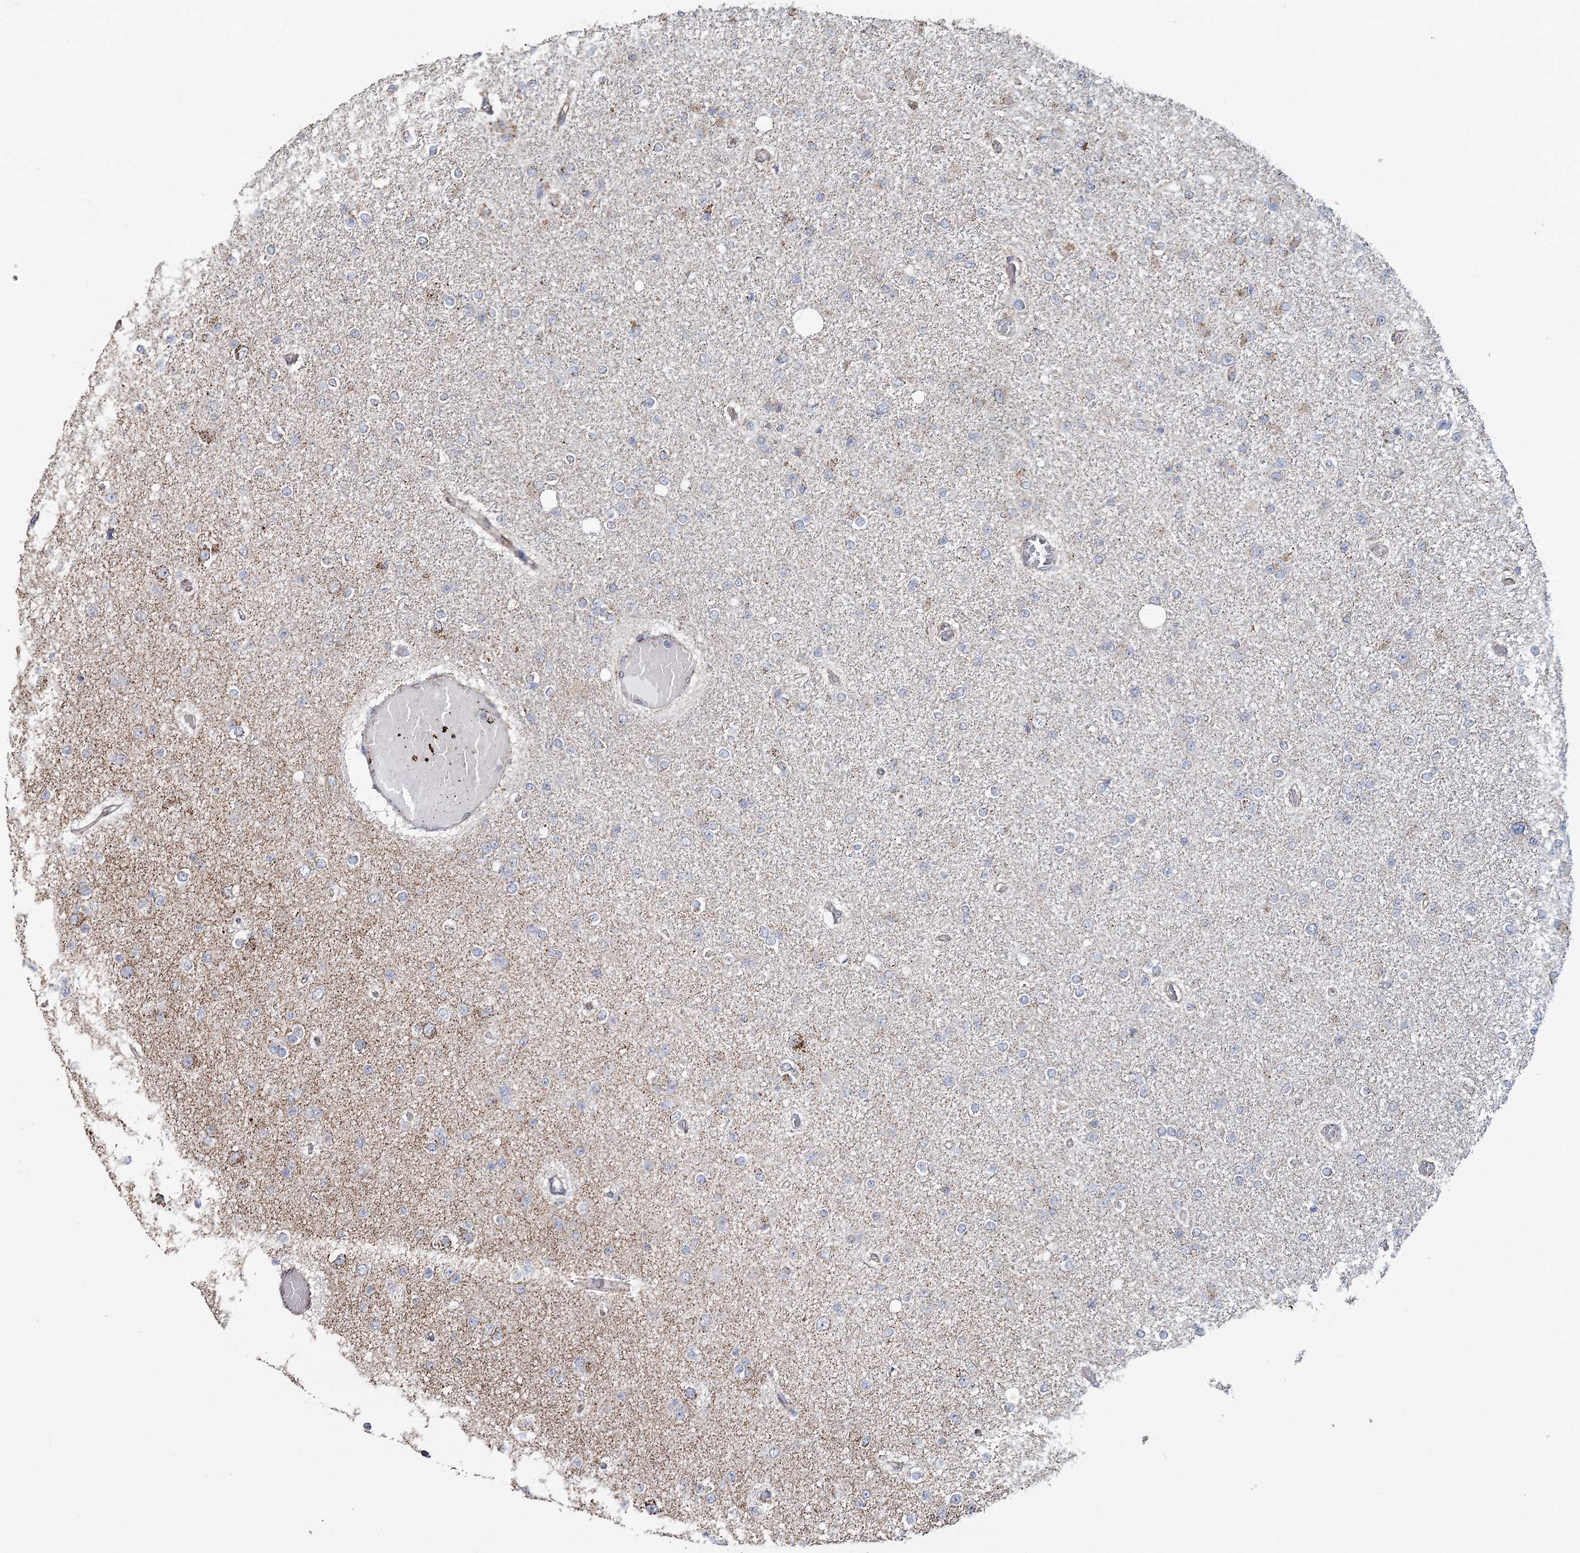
{"staining": {"intensity": "moderate", "quantity": "<25%", "location": "cytoplasmic/membranous"}, "tissue": "glioma", "cell_type": "Tumor cells", "image_type": "cancer", "snomed": [{"axis": "morphology", "description": "Glioma, malignant, Low grade"}, {"axis": "topography", "description": "Brain"}], "caption": "IHC photomicrograph of neoplastic tissue: human glioma stained using immunohistochemistry exhibits low levels of moderate protein expression localized specifically in the cytoplasmic/membranous of tumor cells, appearing as a cytoplasmic/membranous brown color.", "gene": "RANBP3L", "patient": {"sex": "female", "age": 22}}